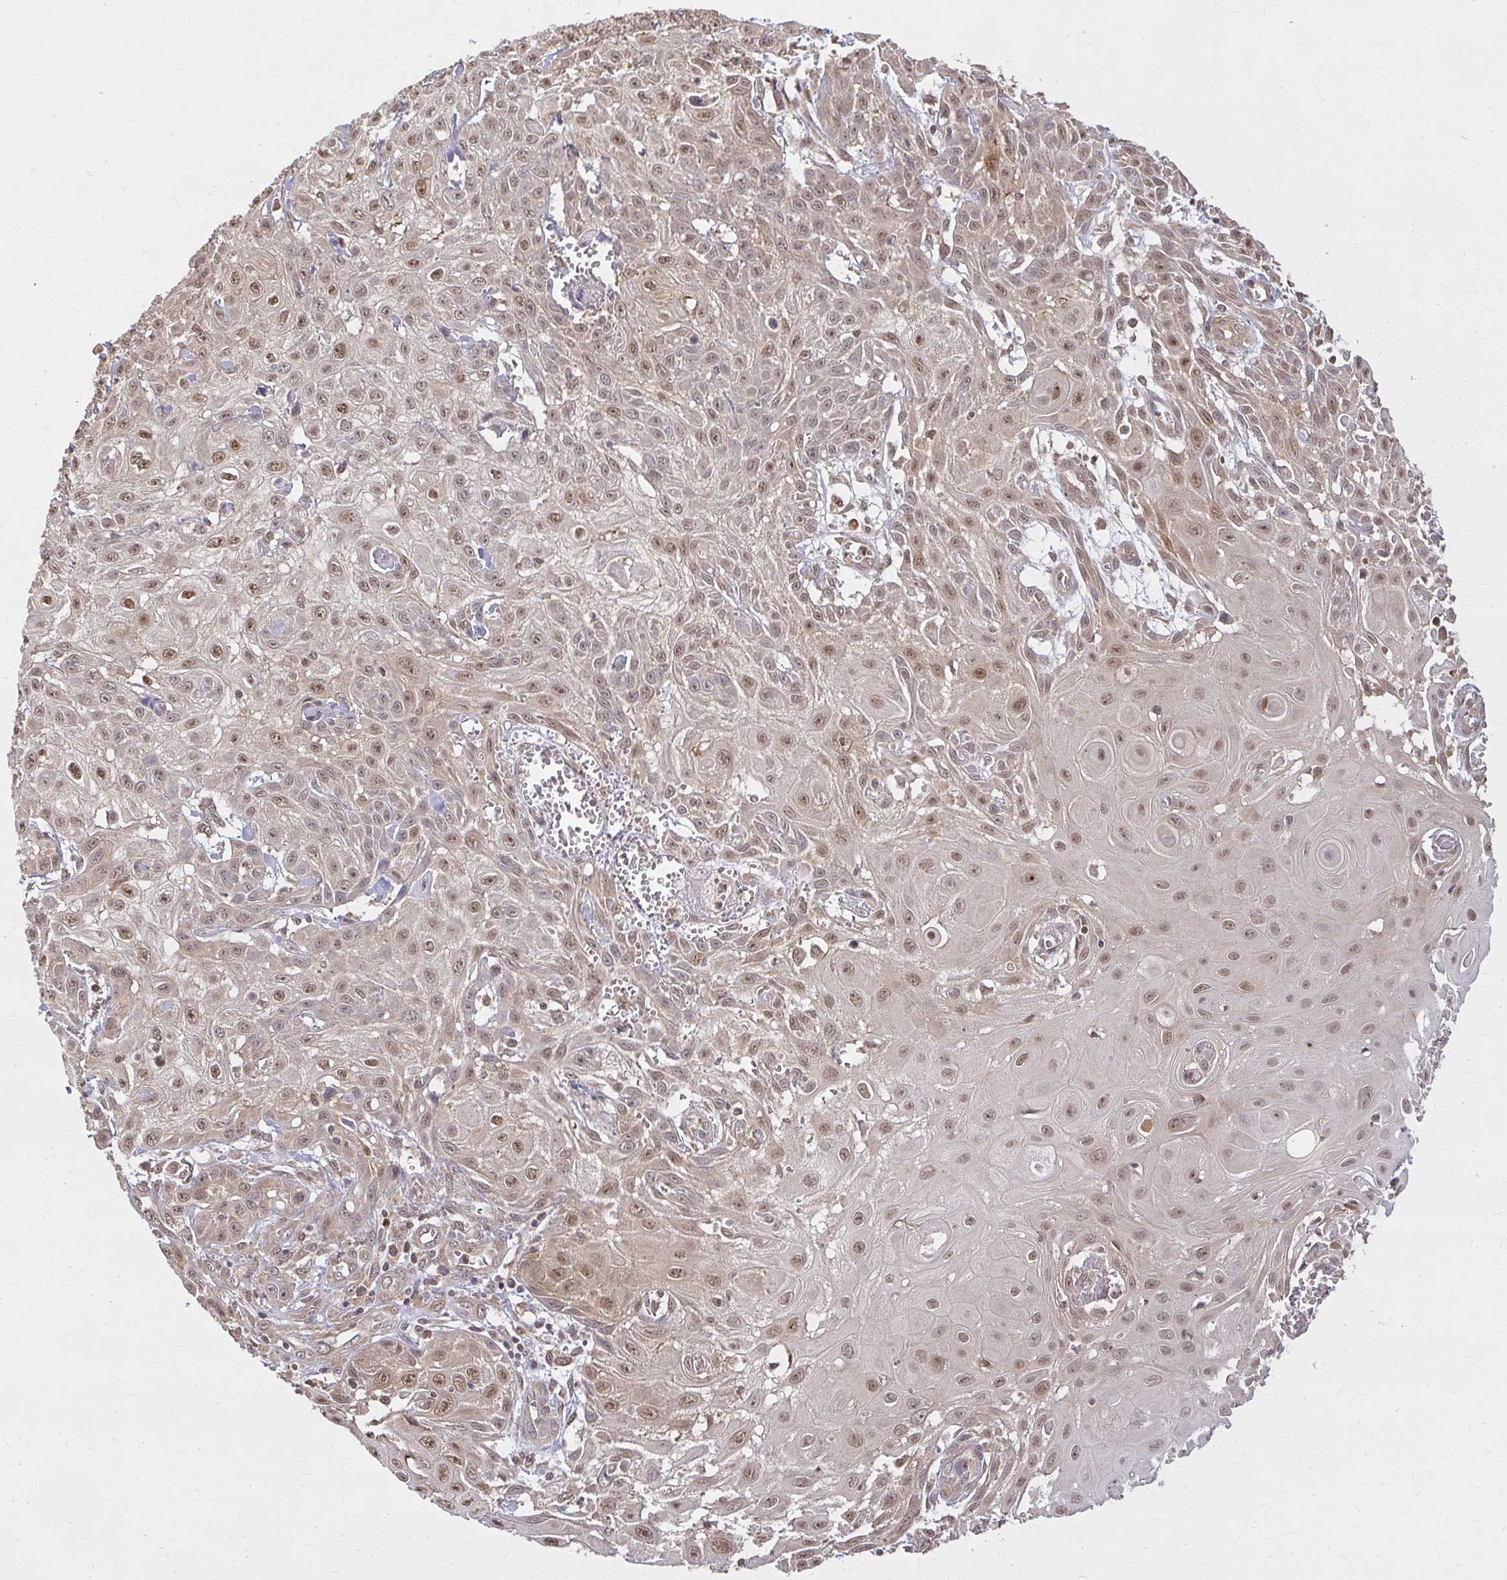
{"staining": {"intensity": "moderate", "quantity": "25%-75%", "location": "nuclear"}, "tissue": "skin cancer", "cell_type": "Tumor cells", "image_type": "cancer", "snomed": [{"axis": "morphology", "description": "Squamous cell carcinoma, NOS"}, {"axis": "topography", "description": "Skin"}, {"axis": "topography", "description": "Vulva"}], "caption": "Protein expression analysis of human squamous cell carcinoma (skin) reveals moderate nuclear positivity in approximately 25%-75% of tumor cells. Nuclei are stained in blue.", "gene": "LARS2", "patient": {"sex": "female", "age": 71}}